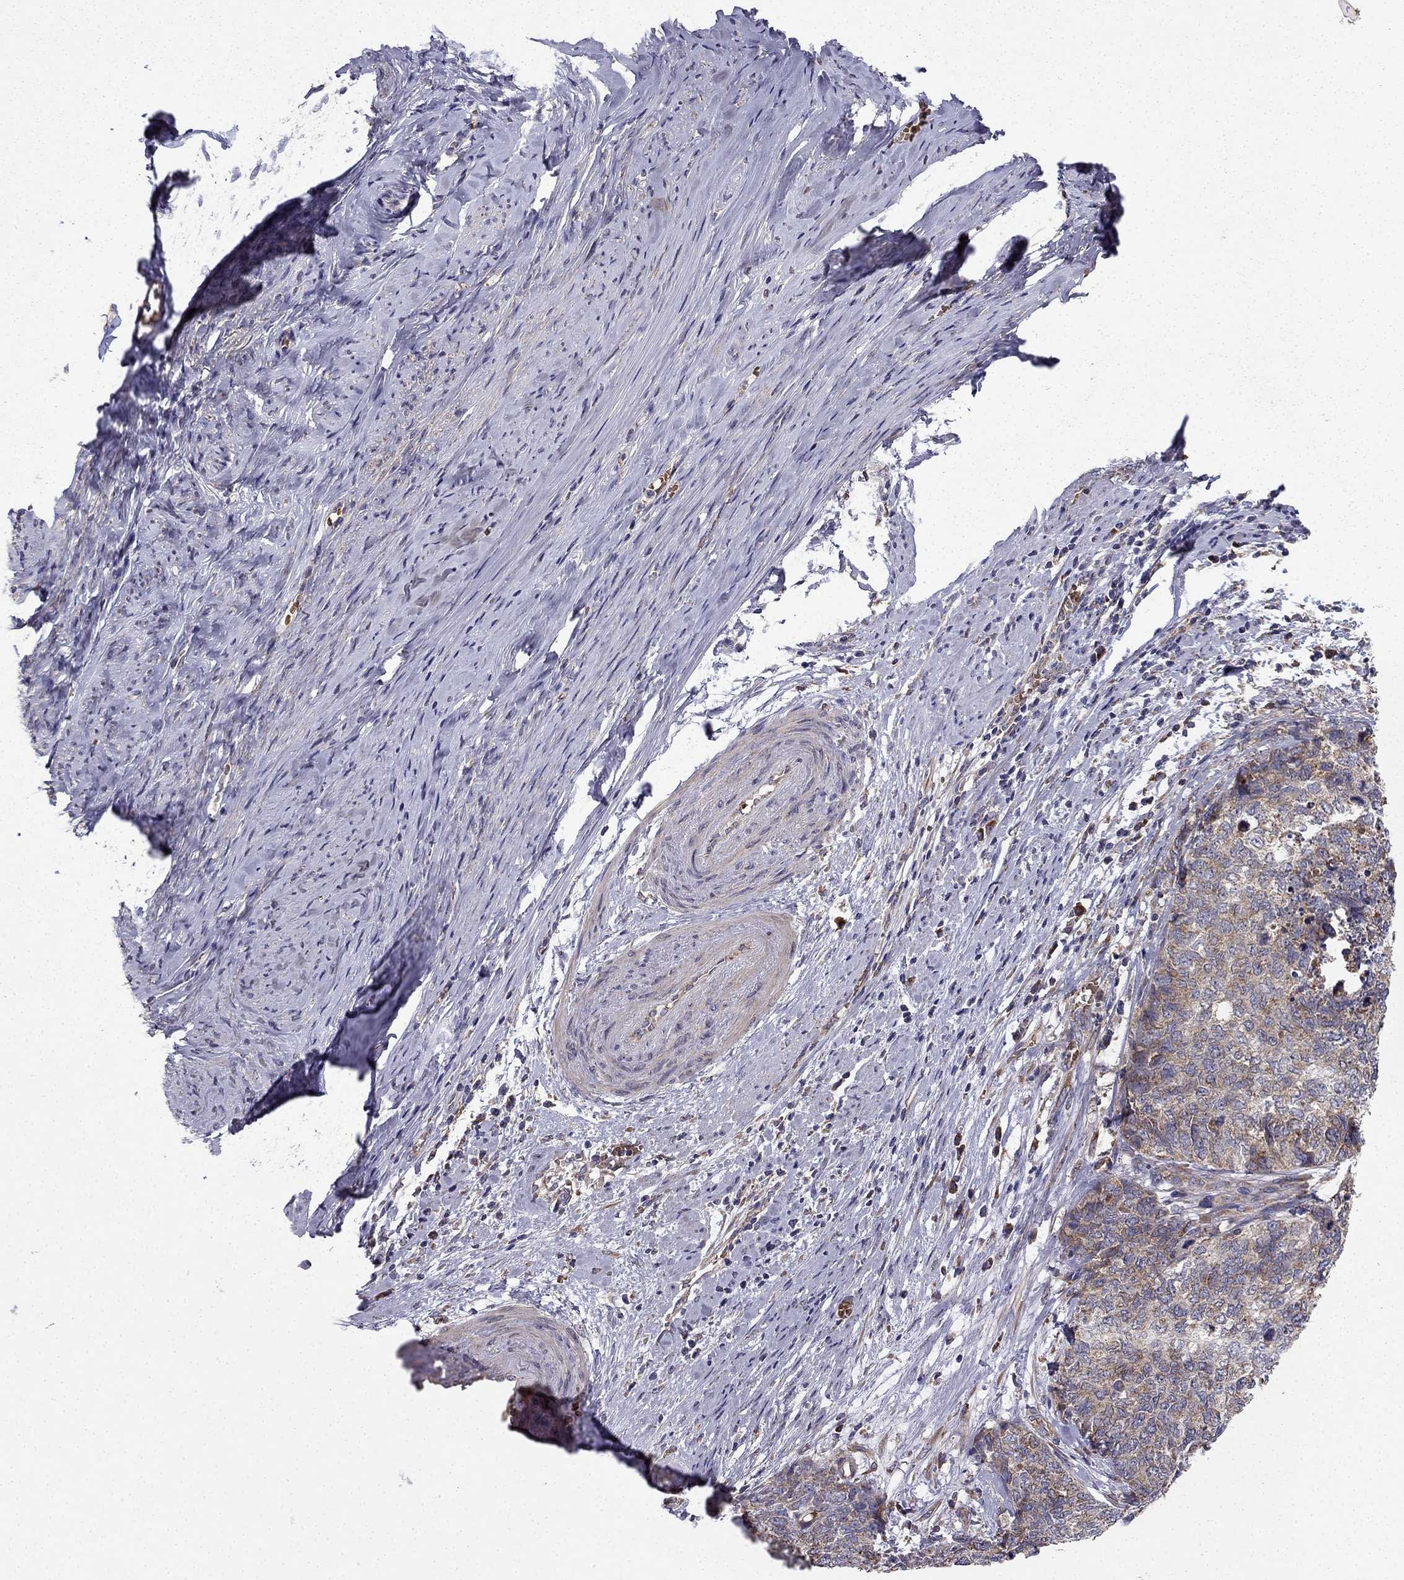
{"staining": {"intensity": "moderate", "quantity": "25%-75%", "location": "cytoplasmic/membranous"}, "tissue": "cervical cancer", "cell_type": "Tumor cells", "image_type": "cancer", "snomed": [{"axis": "morphology", "description": "Squamous cell carcinoma, NOS"}, {"axis": "topography", "description": "Cervix"}], "caption": "Immunohistochemical staining of cervical cancer (squamous cell carcinoma) shows medium levels of moderate cytoplasmic/membranous protein positivity in approximately 25%-75% of tumor cells.", "gene": "B4GALT7", "patient": {"sex": "female", "age": 63}}